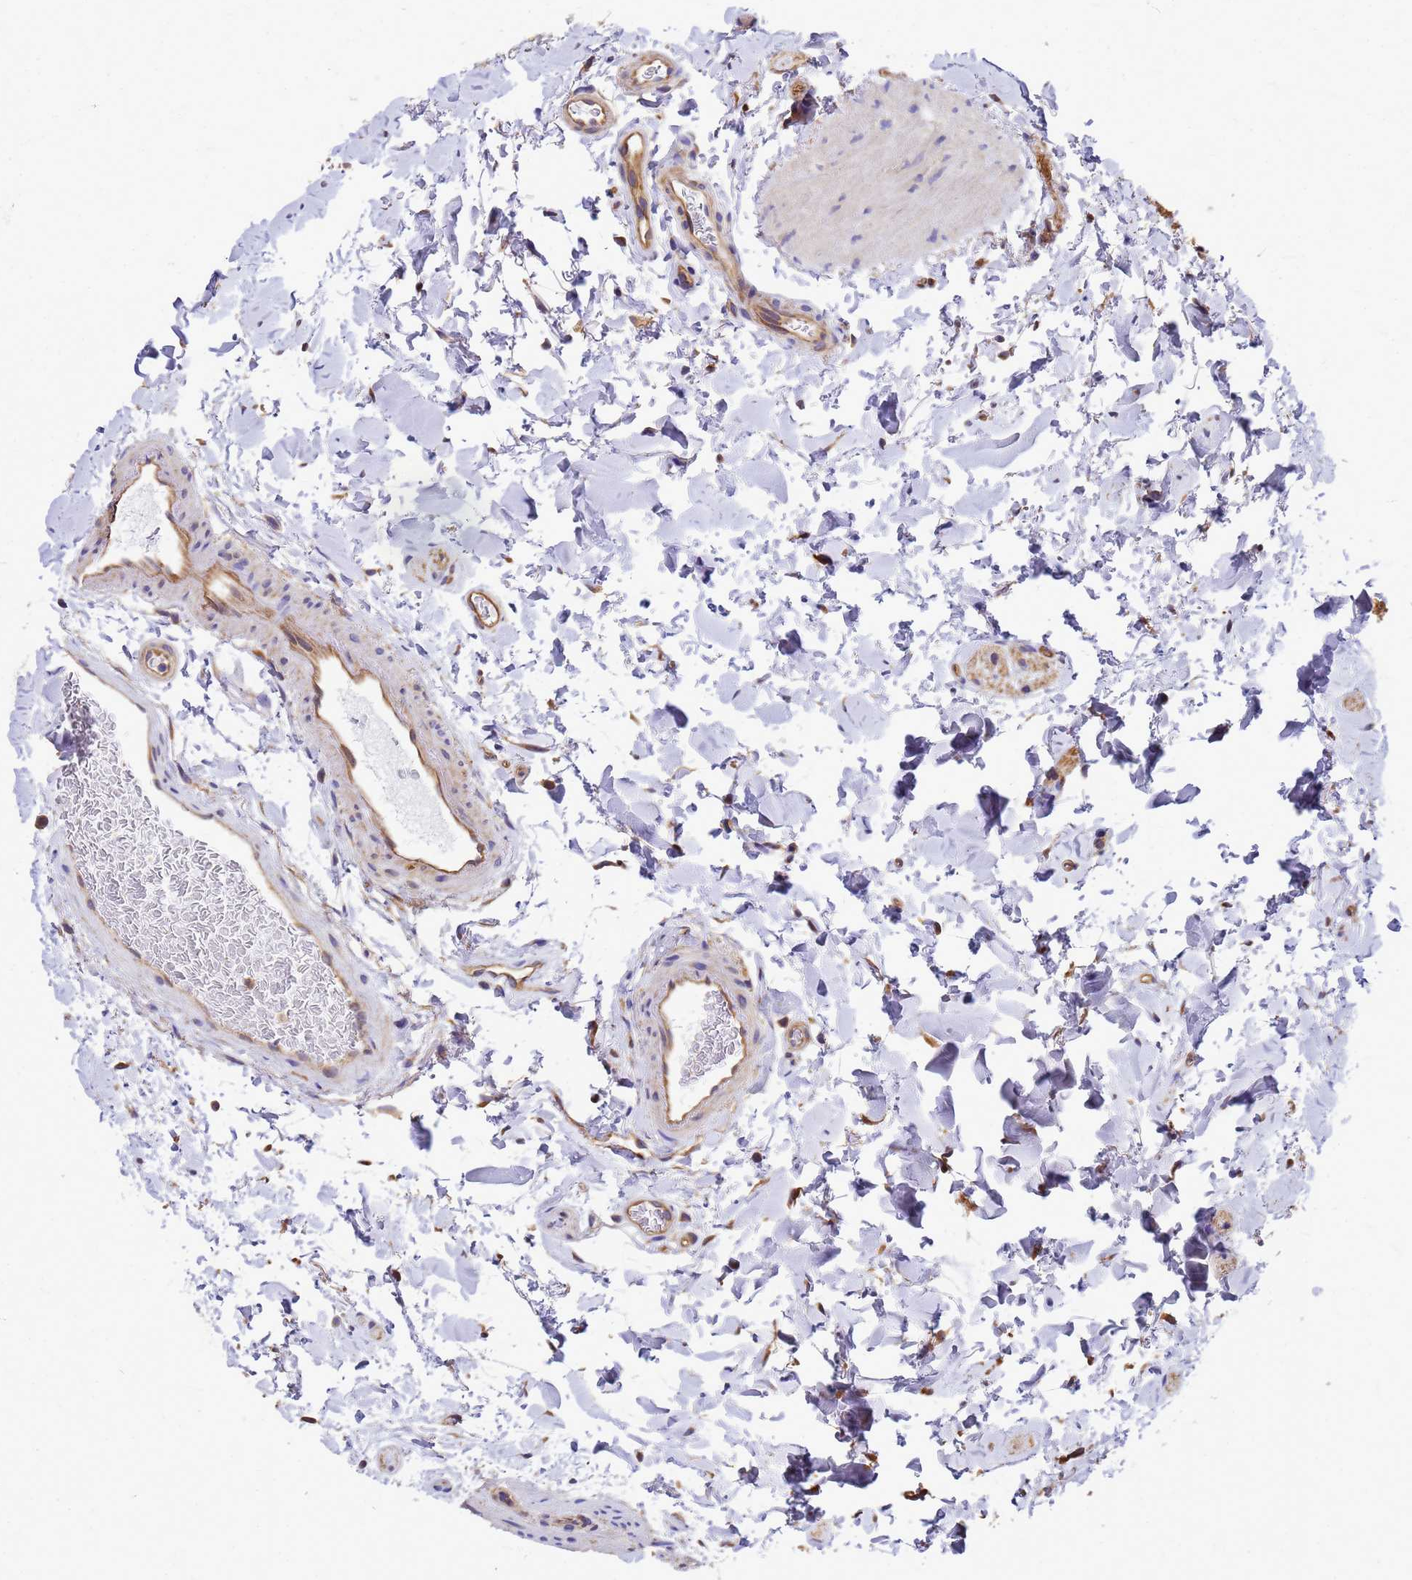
{"staining": {"intensity": "moderate", "quantity": ">75%", "location": "cytoplasmic/membranous"}, "tissue": "colon", "cell_type": "Endothelial cells", "image_type": "normal", "snomed": [{"axis": "morphology", "description": "Normal tissue, NOS"}, {"axis": "topography", "description": "Colon"}], "caption": "Immunohistochemical staining of unremarkable colon shows medium levels of moderate cytoplasmic/membranous positivity in about >75% of endothelial cells. The protein of interest is stained brown, and the nuclei are stained in blue (DAB IHC with brightfield microscopy, high magnification).", "gene": "GID4", "patient": {"sex": "female", "age": 82}}